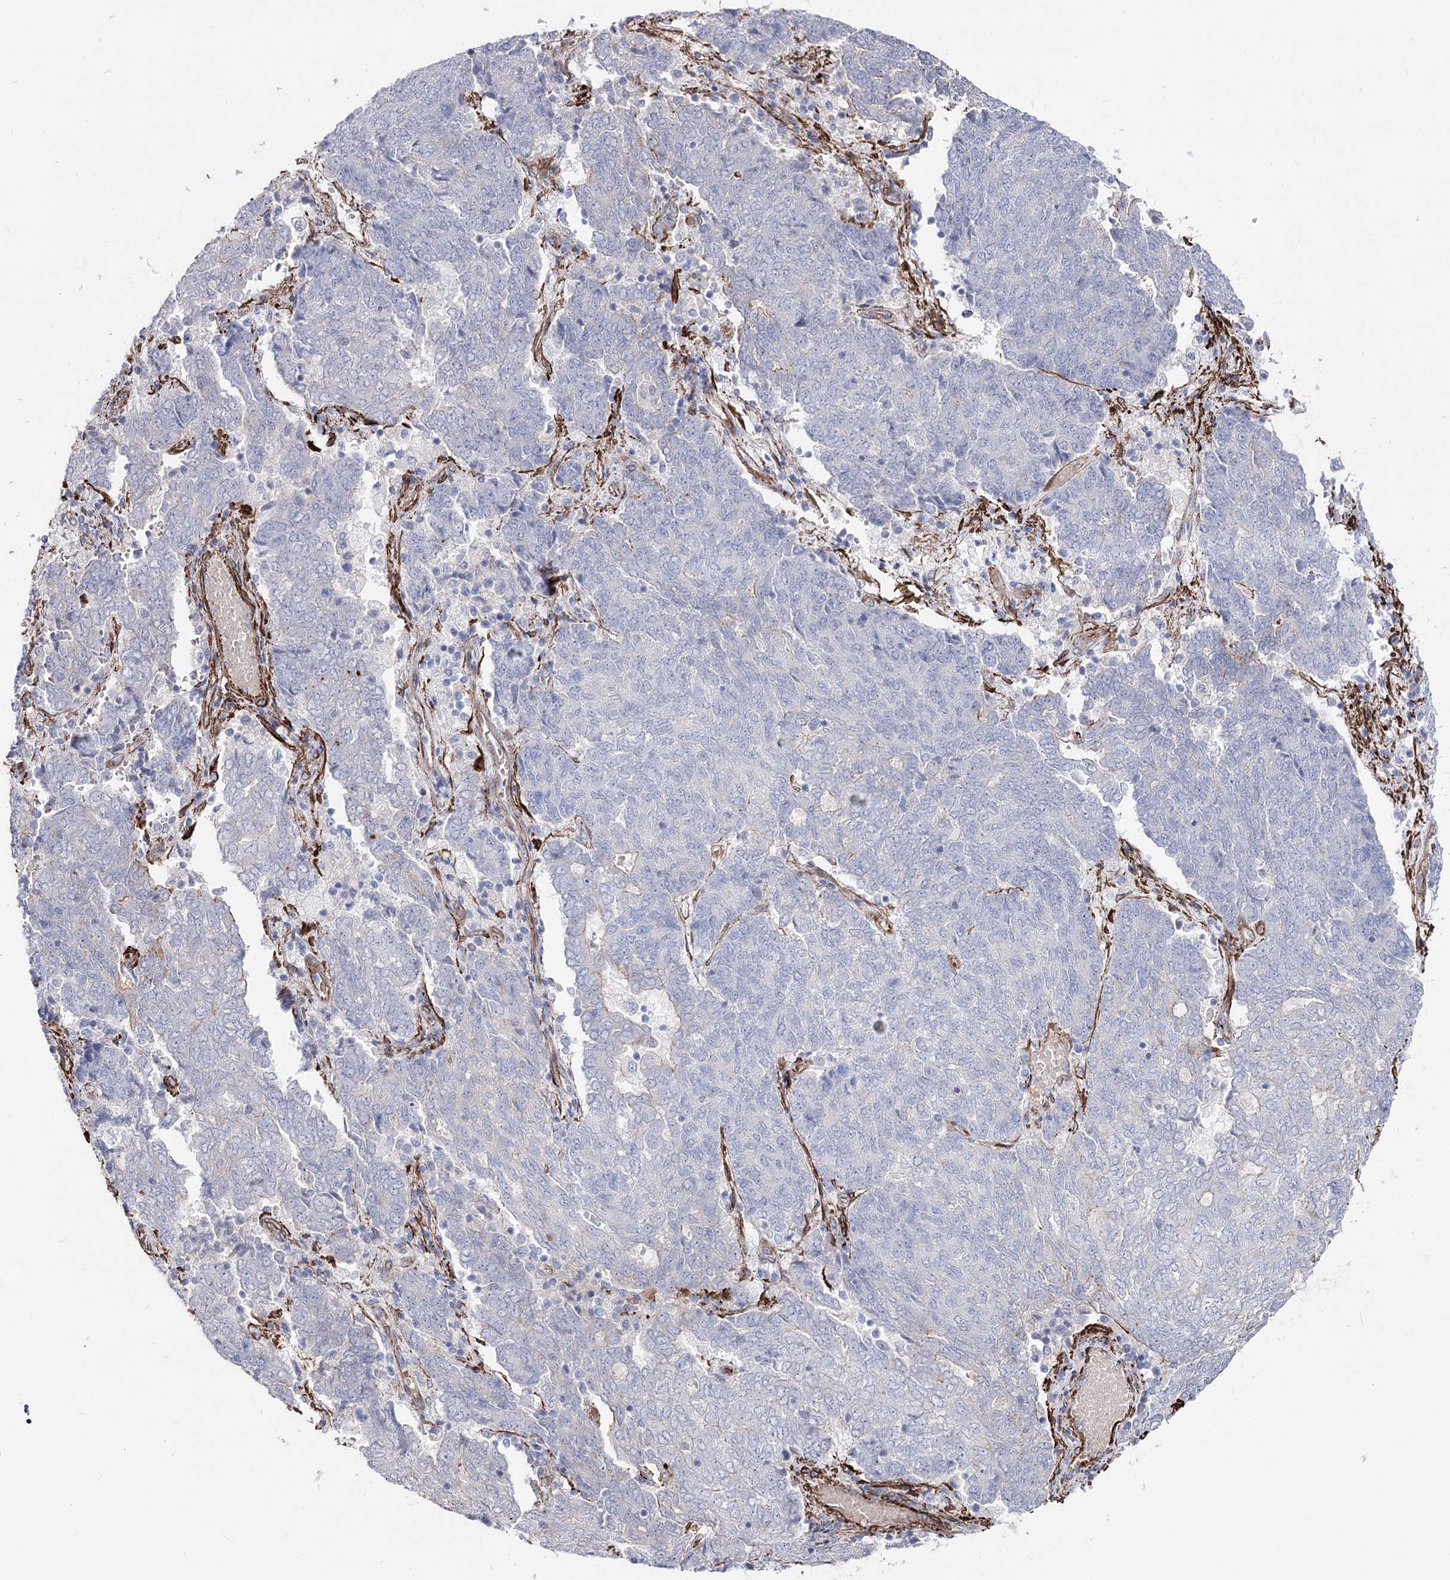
{"staining": {"intensity": "negative", "quantity": "none", "location": "none"}, "tissue": "endometrial cancer", "cell_type": "Tumor cells", "image_type": "cancer", "snomed": [{"axis": "morphology", "description": "Adenocarcinoma, NOS"}, {"axis": "topography", "description": "Endometrium"}], "caption": "An IHC histopathology image of endometrial adenocarcinoma is shown. There is no staining in tumor cells of endometrial adenocarcinoma.", "gene": "ARHGAP20", "patient": {"sex": "female", "age": 80}}